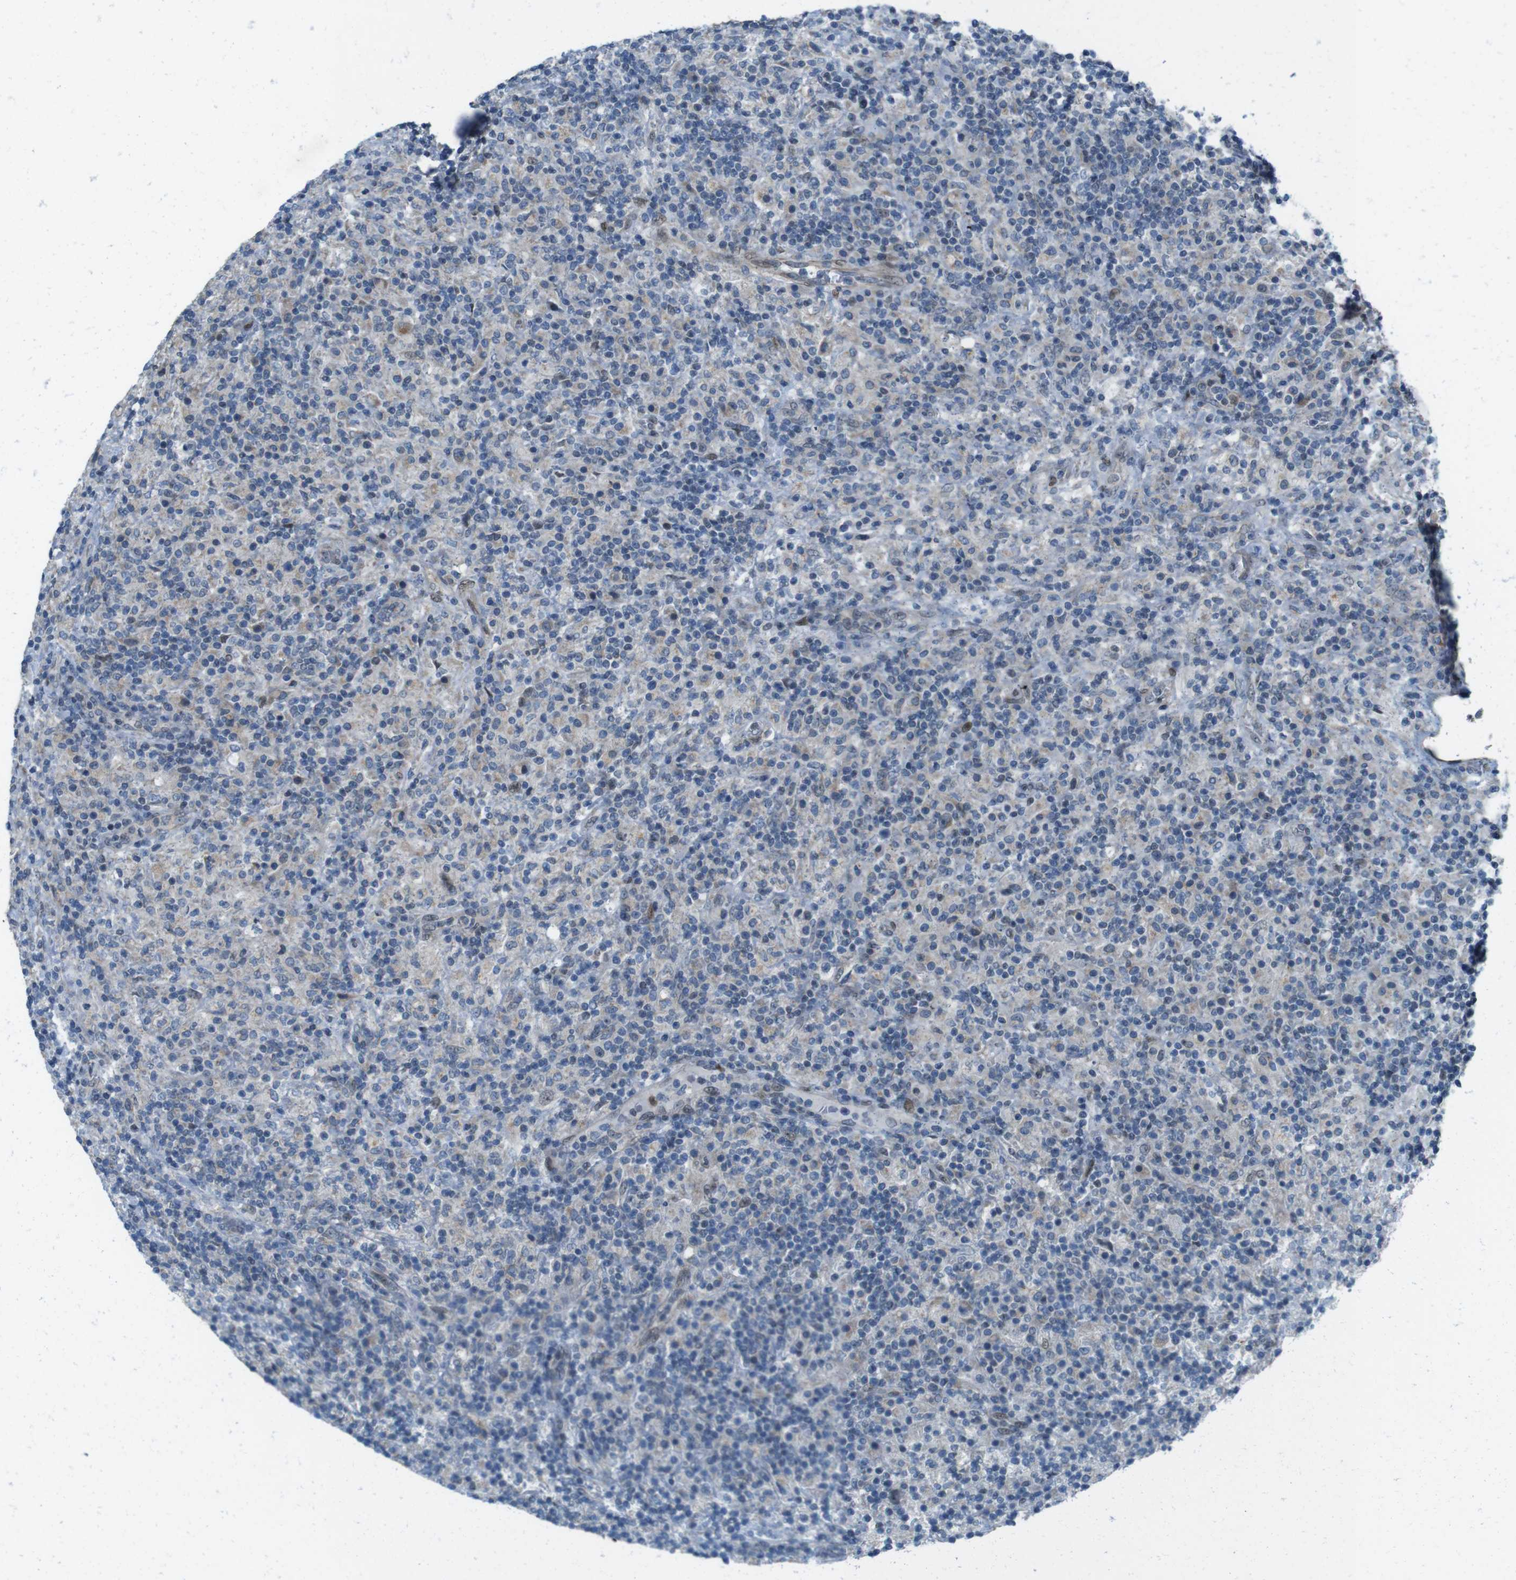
{"staining": {"intensity": "negative", "quantity": "none", "location": "none"}, "tissue": "lymphoma", "cell_type": "Tumor cells", "image_type": "cancer", "snomed": [{"axis": "morphology", "description": "Hodgkin's disease, NOS"}, {"axis": "topography", "description": "Lymph node"}], "caption": "The image demonstrates no significant staining in tumor cells of Hodgkin's disease.", "gene": "SKI", "patient": {"sex": "male", "age": 70}}